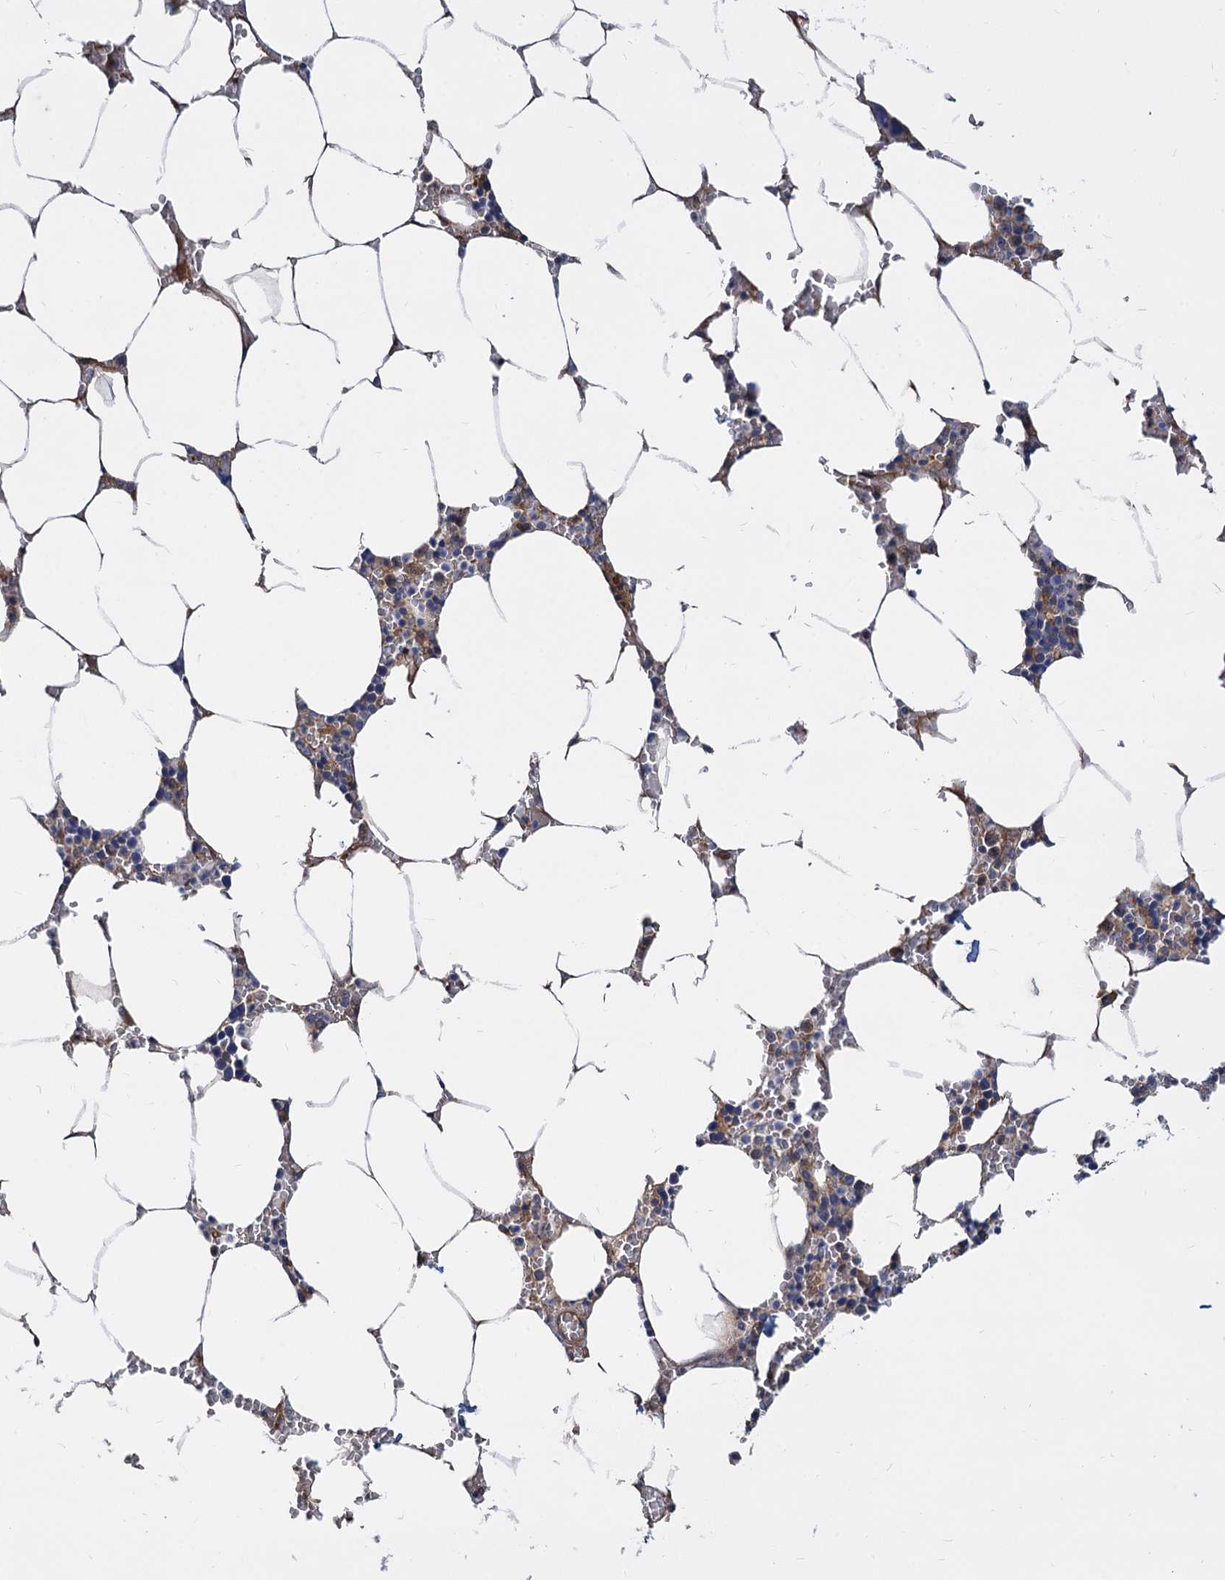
{"staining": {"intensity": "weak", "quantity": "25%-75%", "location": "cytoplasmic/membranous"}, "tissue": "bone marrow", "cell_type": "Hematopoietic cells", "image_type": "normal", "snomed": [{"axis": "morphology", "description": "Normal tissue, NOS"}, {"axis": "topography", "description": "Bone marrow"}], "caption": "Protein analysis of unremarkable bone marrow displays weak cytoplasmic/membranous positivity in about 25%-75% of hematopoietic cells. (DAB (3,3'-diaminobenzidine) = brown stain, brightfield microscopy at high magnification).", "gene": "SNX15", "patient": {"sex": "male", "age": 70}}